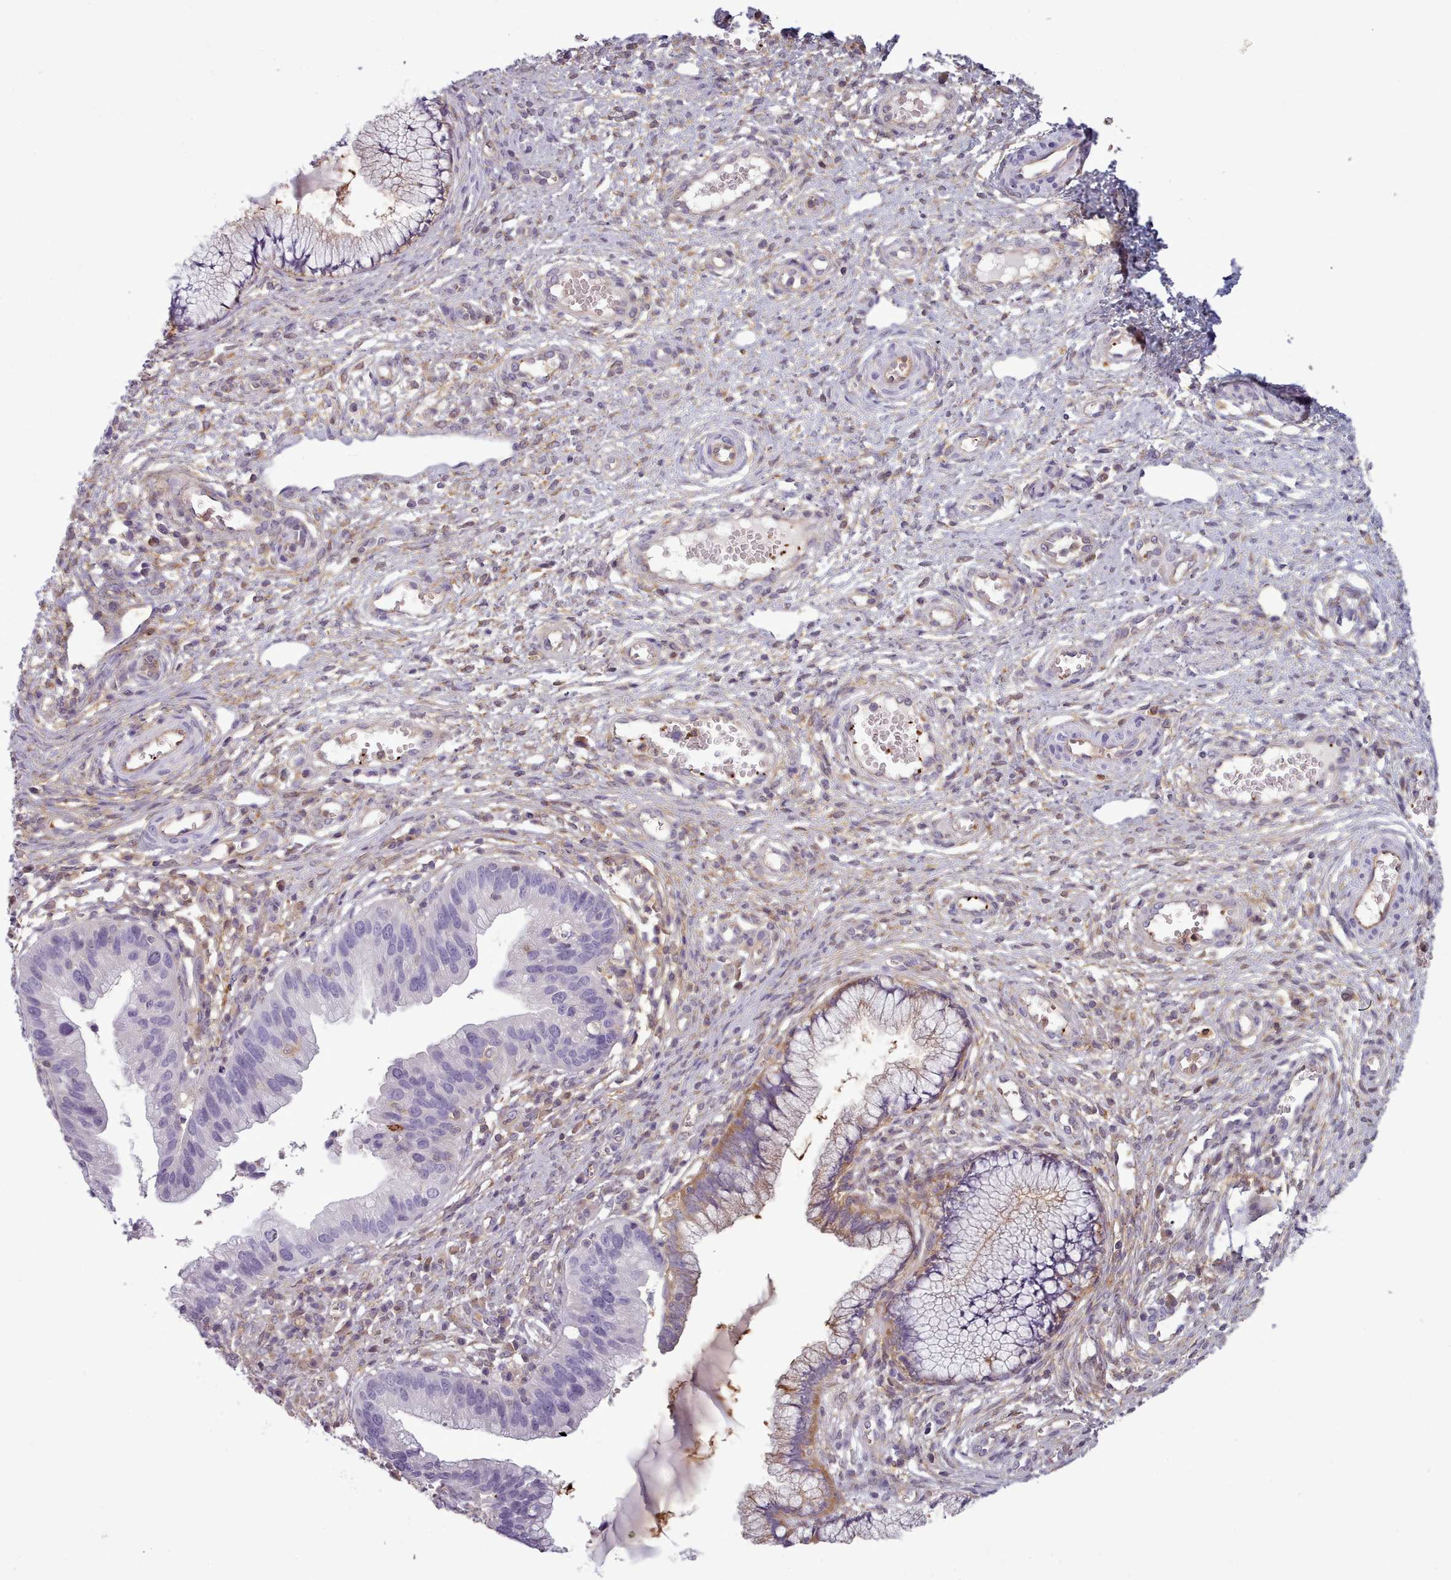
{"staining": {"intensity": "negative", "quantity": "none", "location": "none"}, "tissue": "cervical cancer", "cell_type": "Tumor cells", "image_type": "cancer", "snomed": [{"axis": "morphology", "description": "Adenocarcinoma, NOS"}, {"axis": "topography", "description": "Cervix"}], "caption": "Immunohistochemistry (IHC) micrograph of neoplastic tissue: cervical cancer stained with DAB (3,3'-diaminobenzidine) displays no significant protein expression in tumor cells.", "gene": "NDST2", "patient": {"sex": "female", "age": 34}}